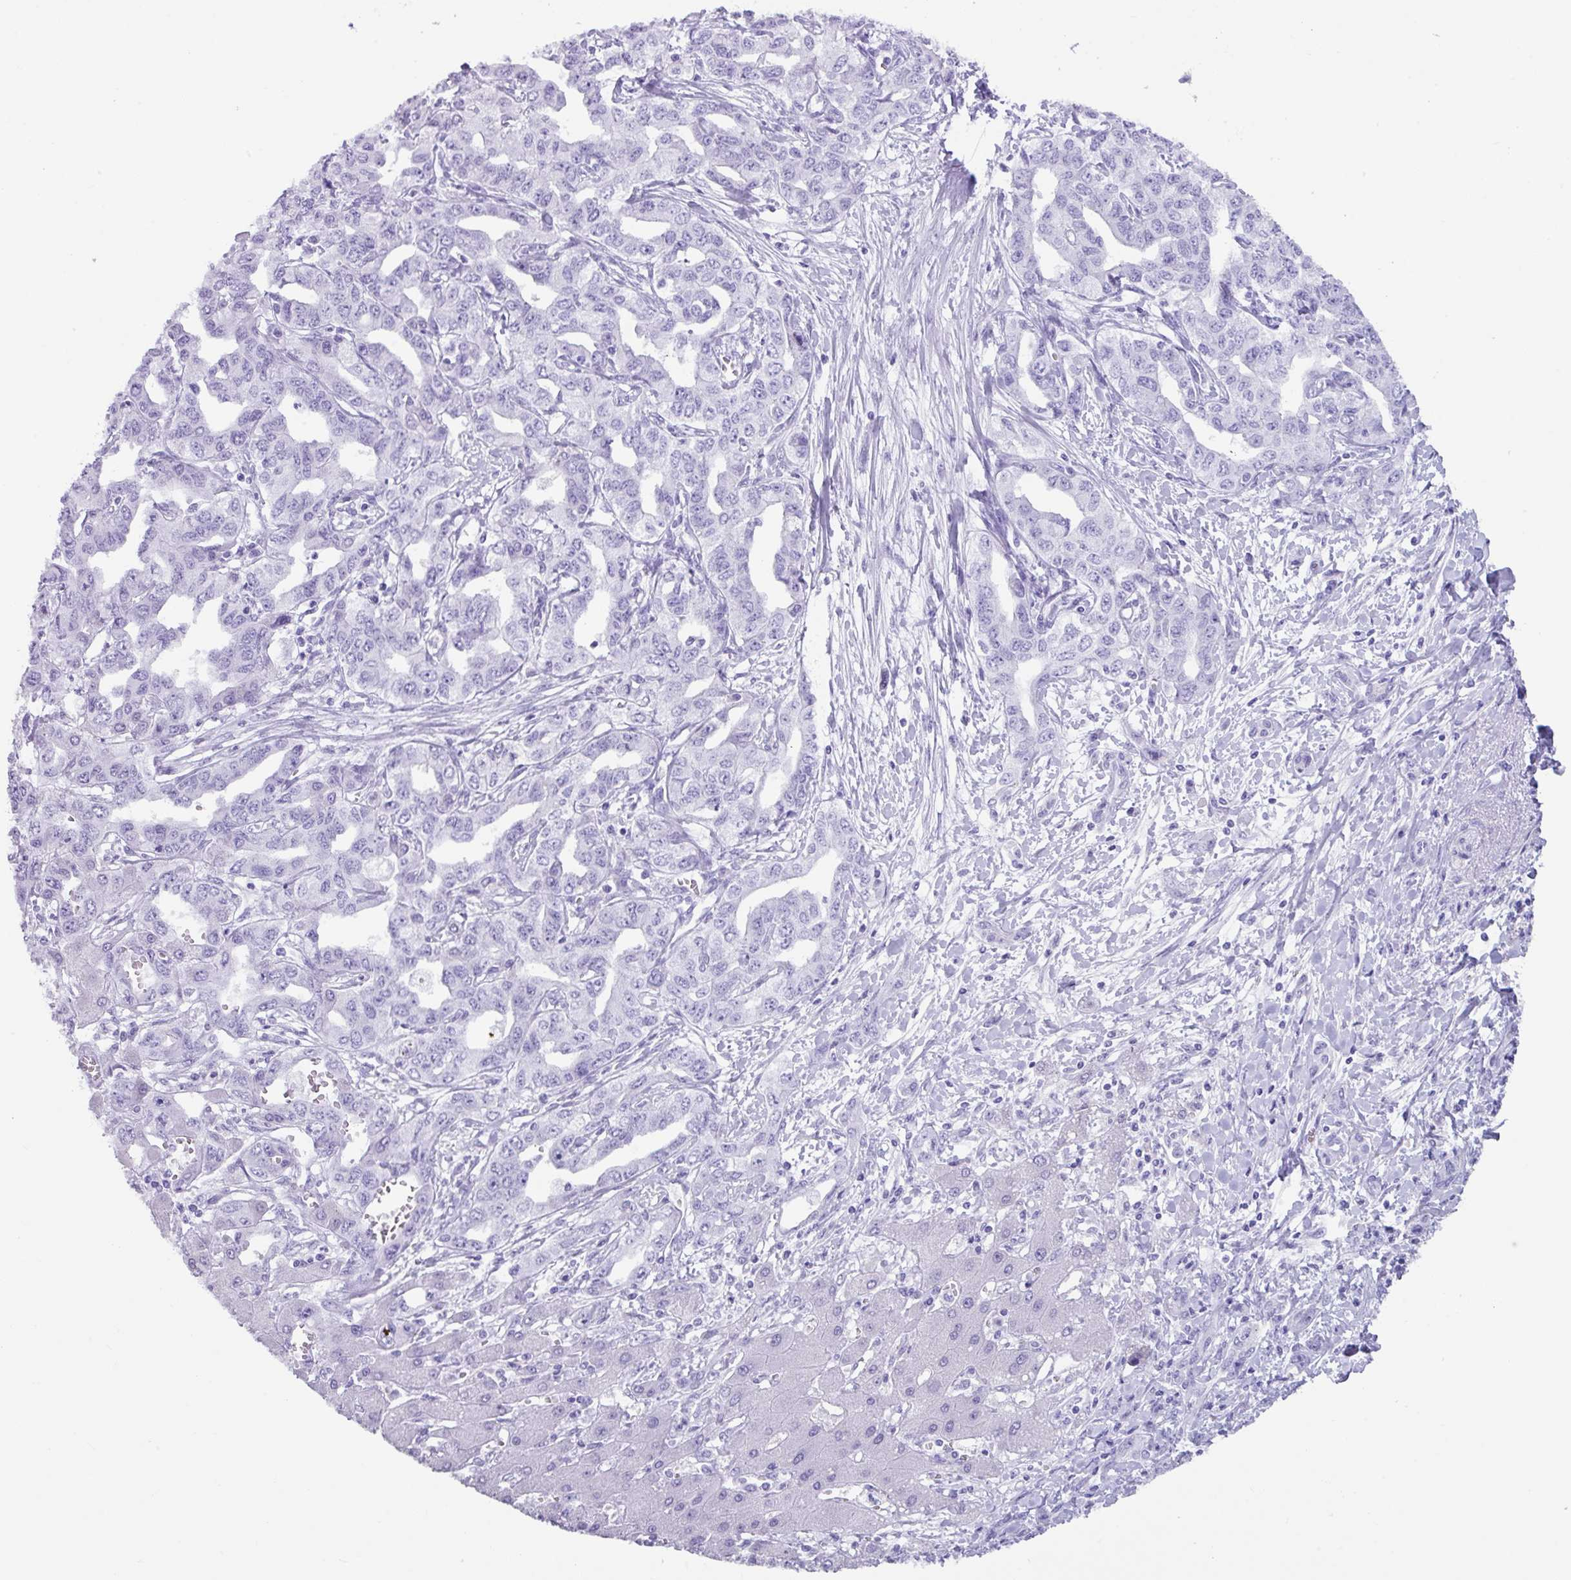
{"staining": {"intensity": "negative", "quantity": "none", "location": "none"}, "tissue": "liver cancer", "cell_type": "Tumor cells", "image_type": "cancer", "snomed": [{"axis": "morphology", "description": "Cholangiocarcinoma"}, {"axis": "topography", "description": "Liver"}], "caption": "The micrograph reveals no staining of tumor cells in liver cancer (cholangiocarcinoma).", "gene": "ZNF524", "patient": {"sex": "male", "age": 59}}